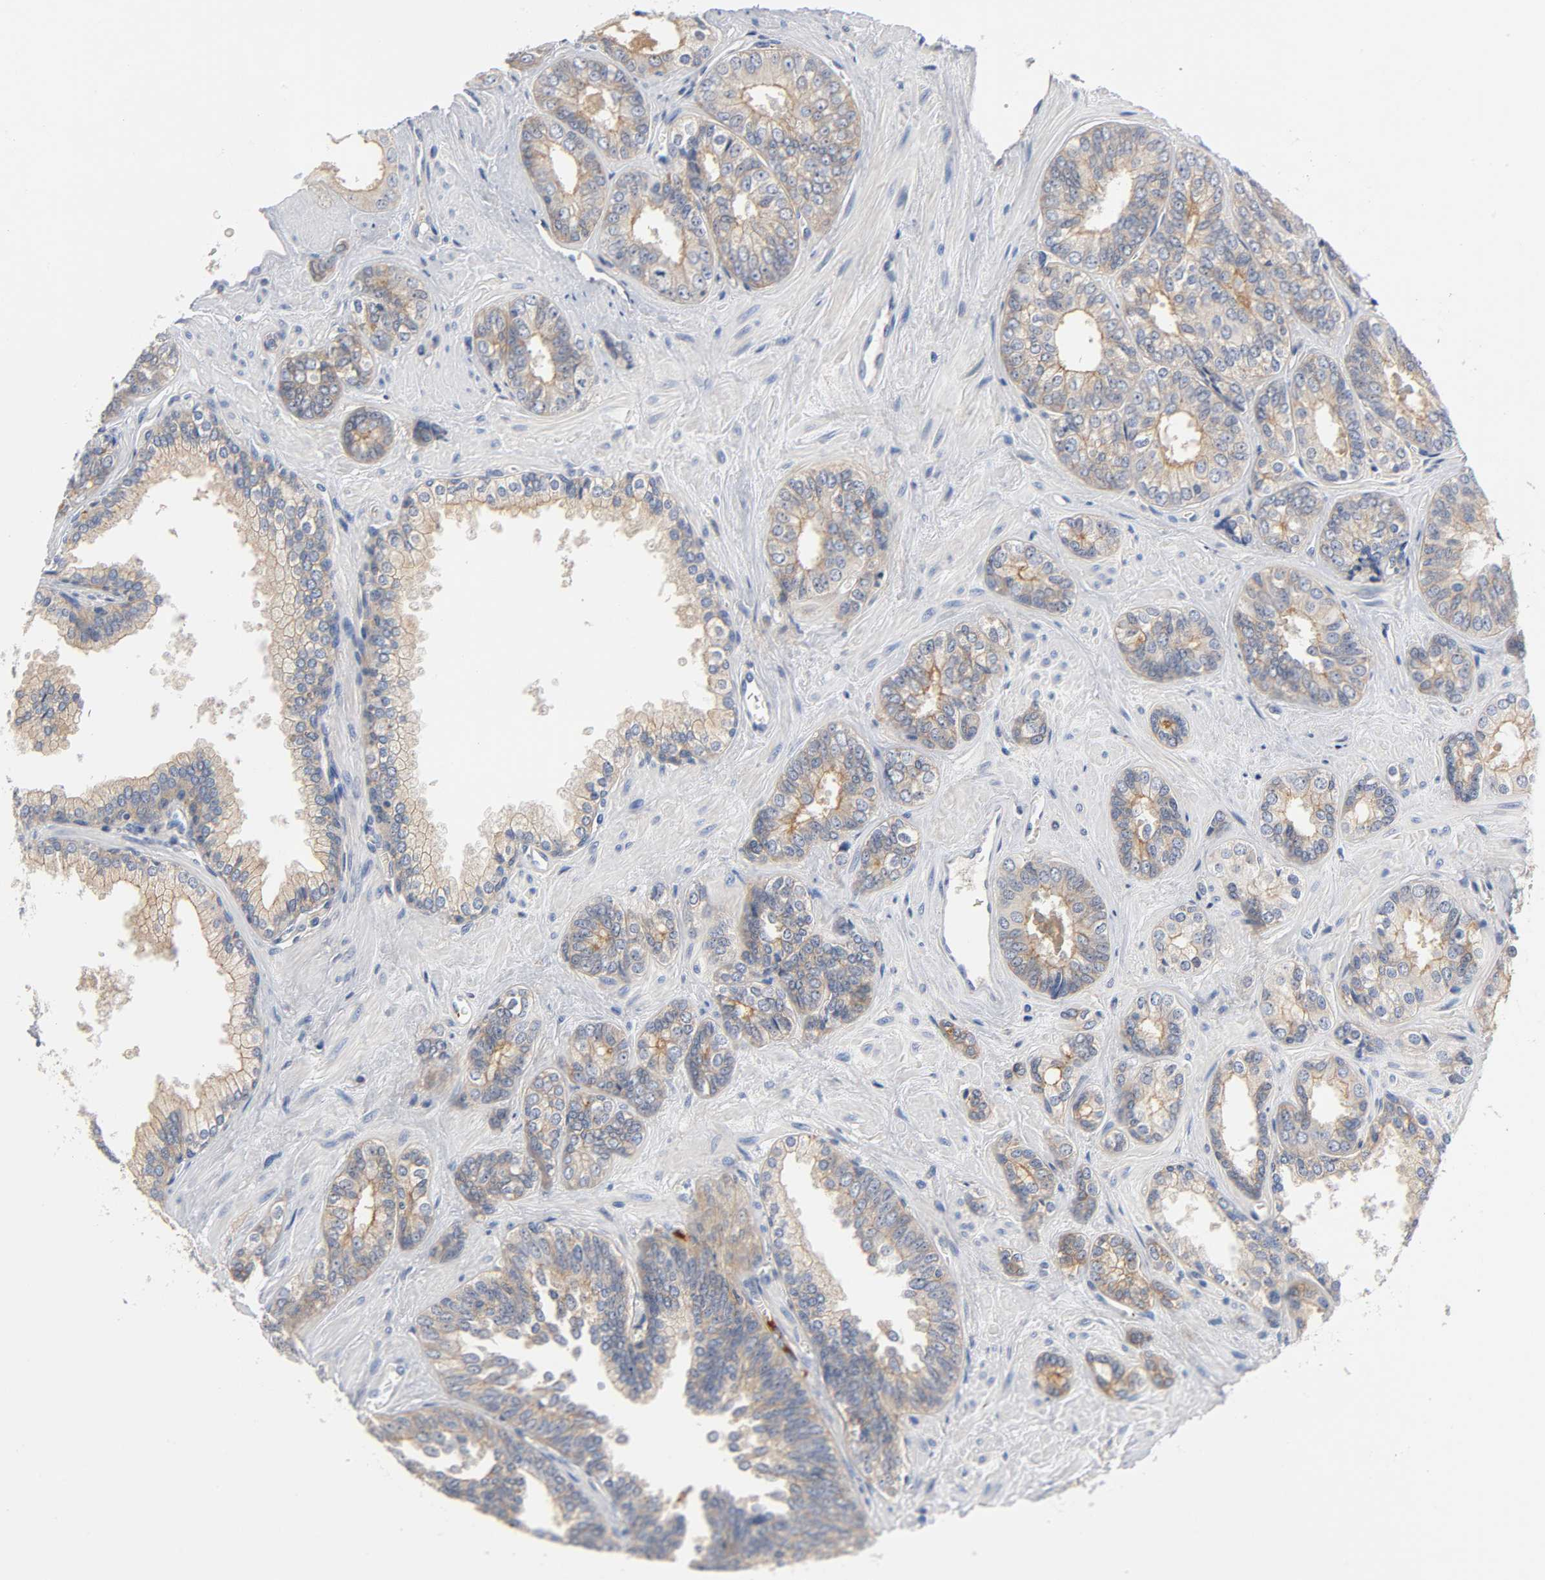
{"staining": {"intensity": "weak", "quantity": ">75%", "location": "cytoplasmic/membranous"}, "tissue": "prostate cancer", "cell_type": "Tumor cells", "image_type": "cancer", "snomed": [{"axis": "morphology", "description": "Adenocarcinoma, High grade"}, {"axis": "topography", "description": "Prostate"}], "caption": "Protein staining of prostate high-grade adenocarcinoma tissue demonstrates weak cytoplasmic/membranous staining in approximately >75% of tumor cells.", "gene": "SRC", "patient": {"sex": "male", "age": 67}}